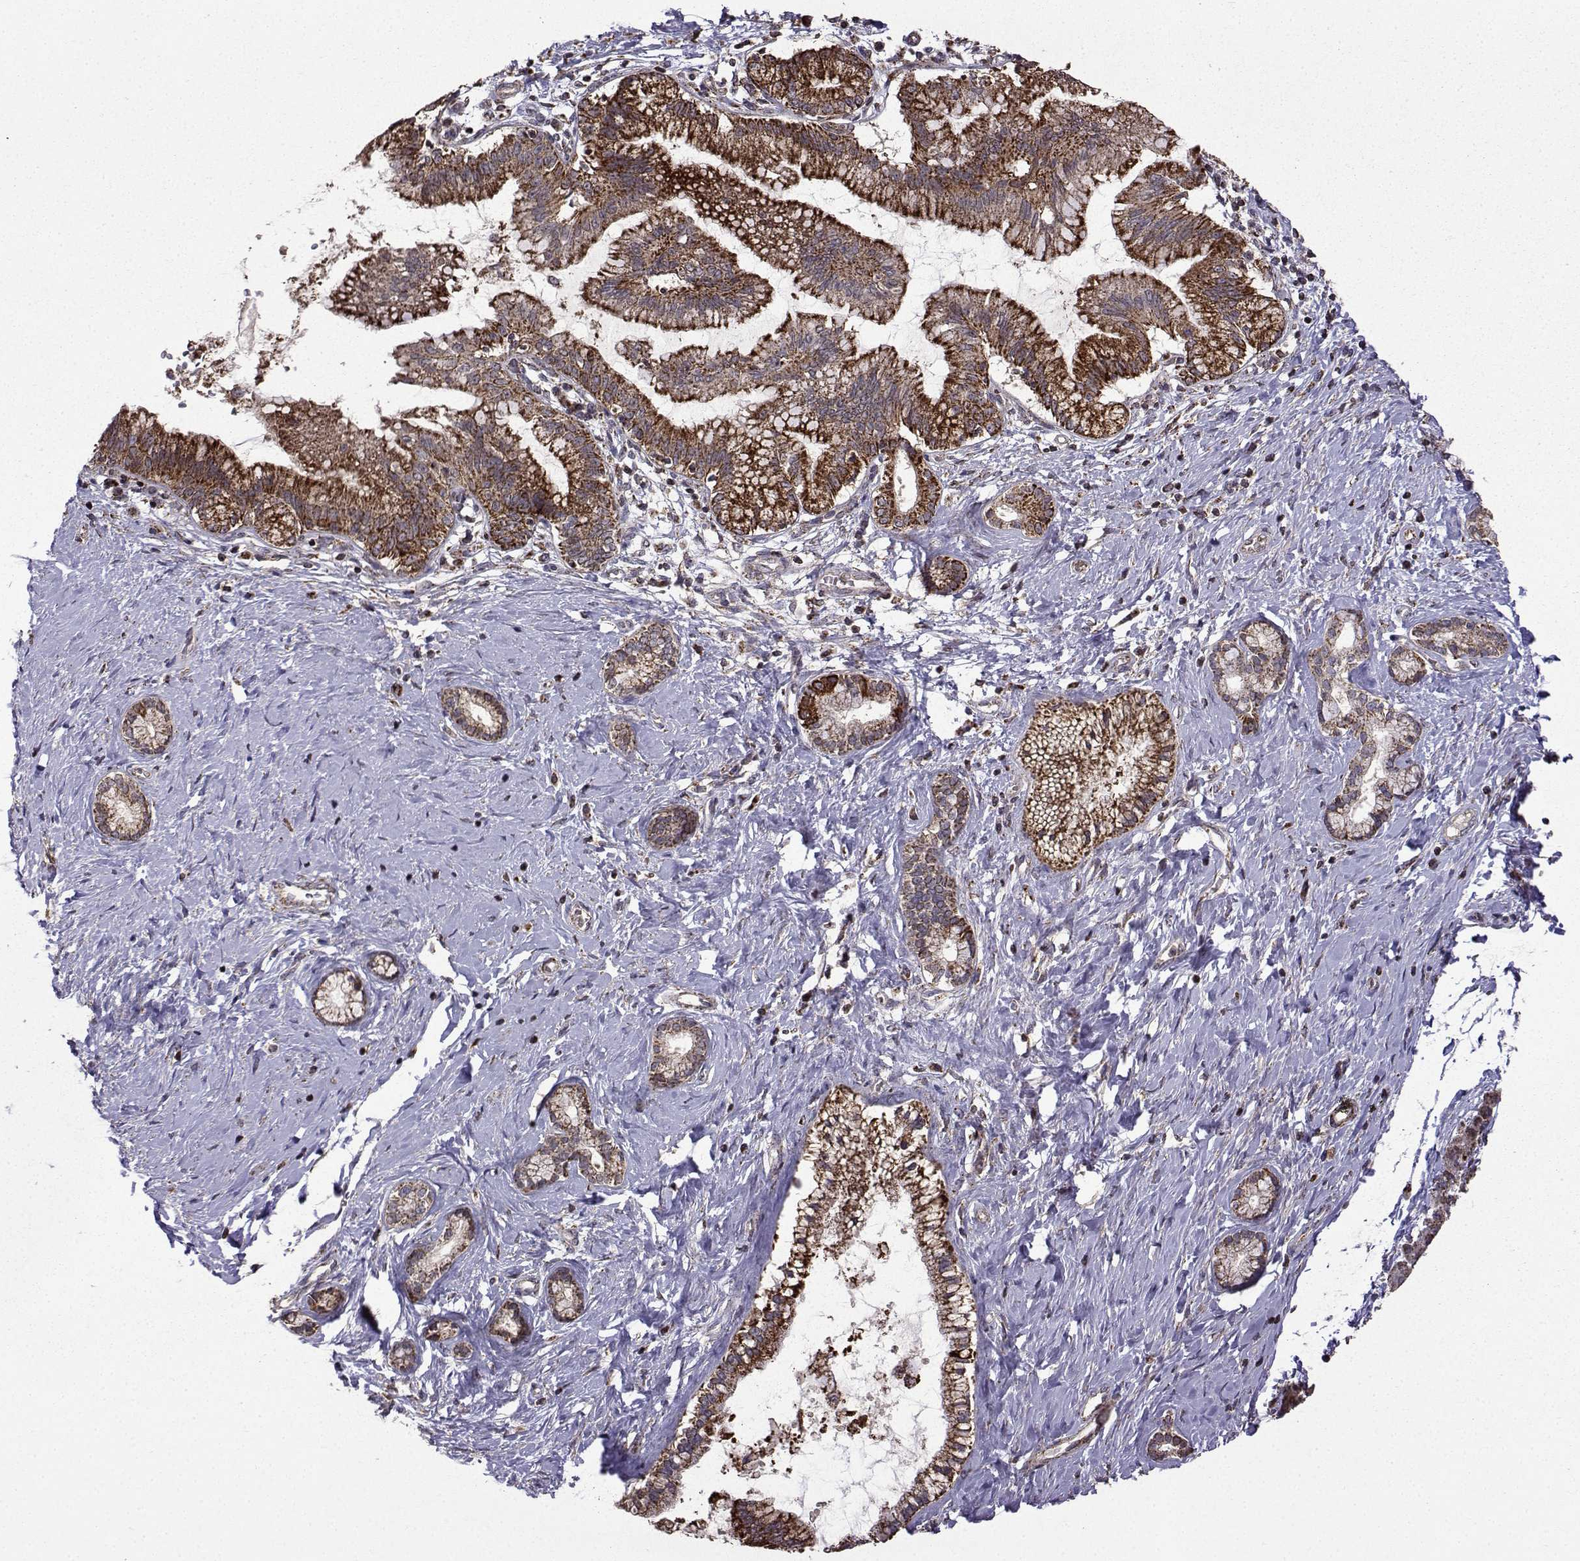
{"staining": {"intensity": "strong", "quantity": "<25%", "location": "cytoplasmic/membranous"}, "tissue": "pancreatic cancer", "cell_type": "Tumor cells", "image_type": "cancer", "snomed": [{"axis": "morphology", "description": "Adenocarcinoma, NOS"}, {"axis": "topography", "description": "Pancreas"}], "caption": "Adenocarcinoma (pancreatic) stained with IHC exhibits strong cytoplasmic/membranous staining in approximately <25% of tumor cells.", "gene": "TAB2", "patient": {"sex": "female", "age": 73}}